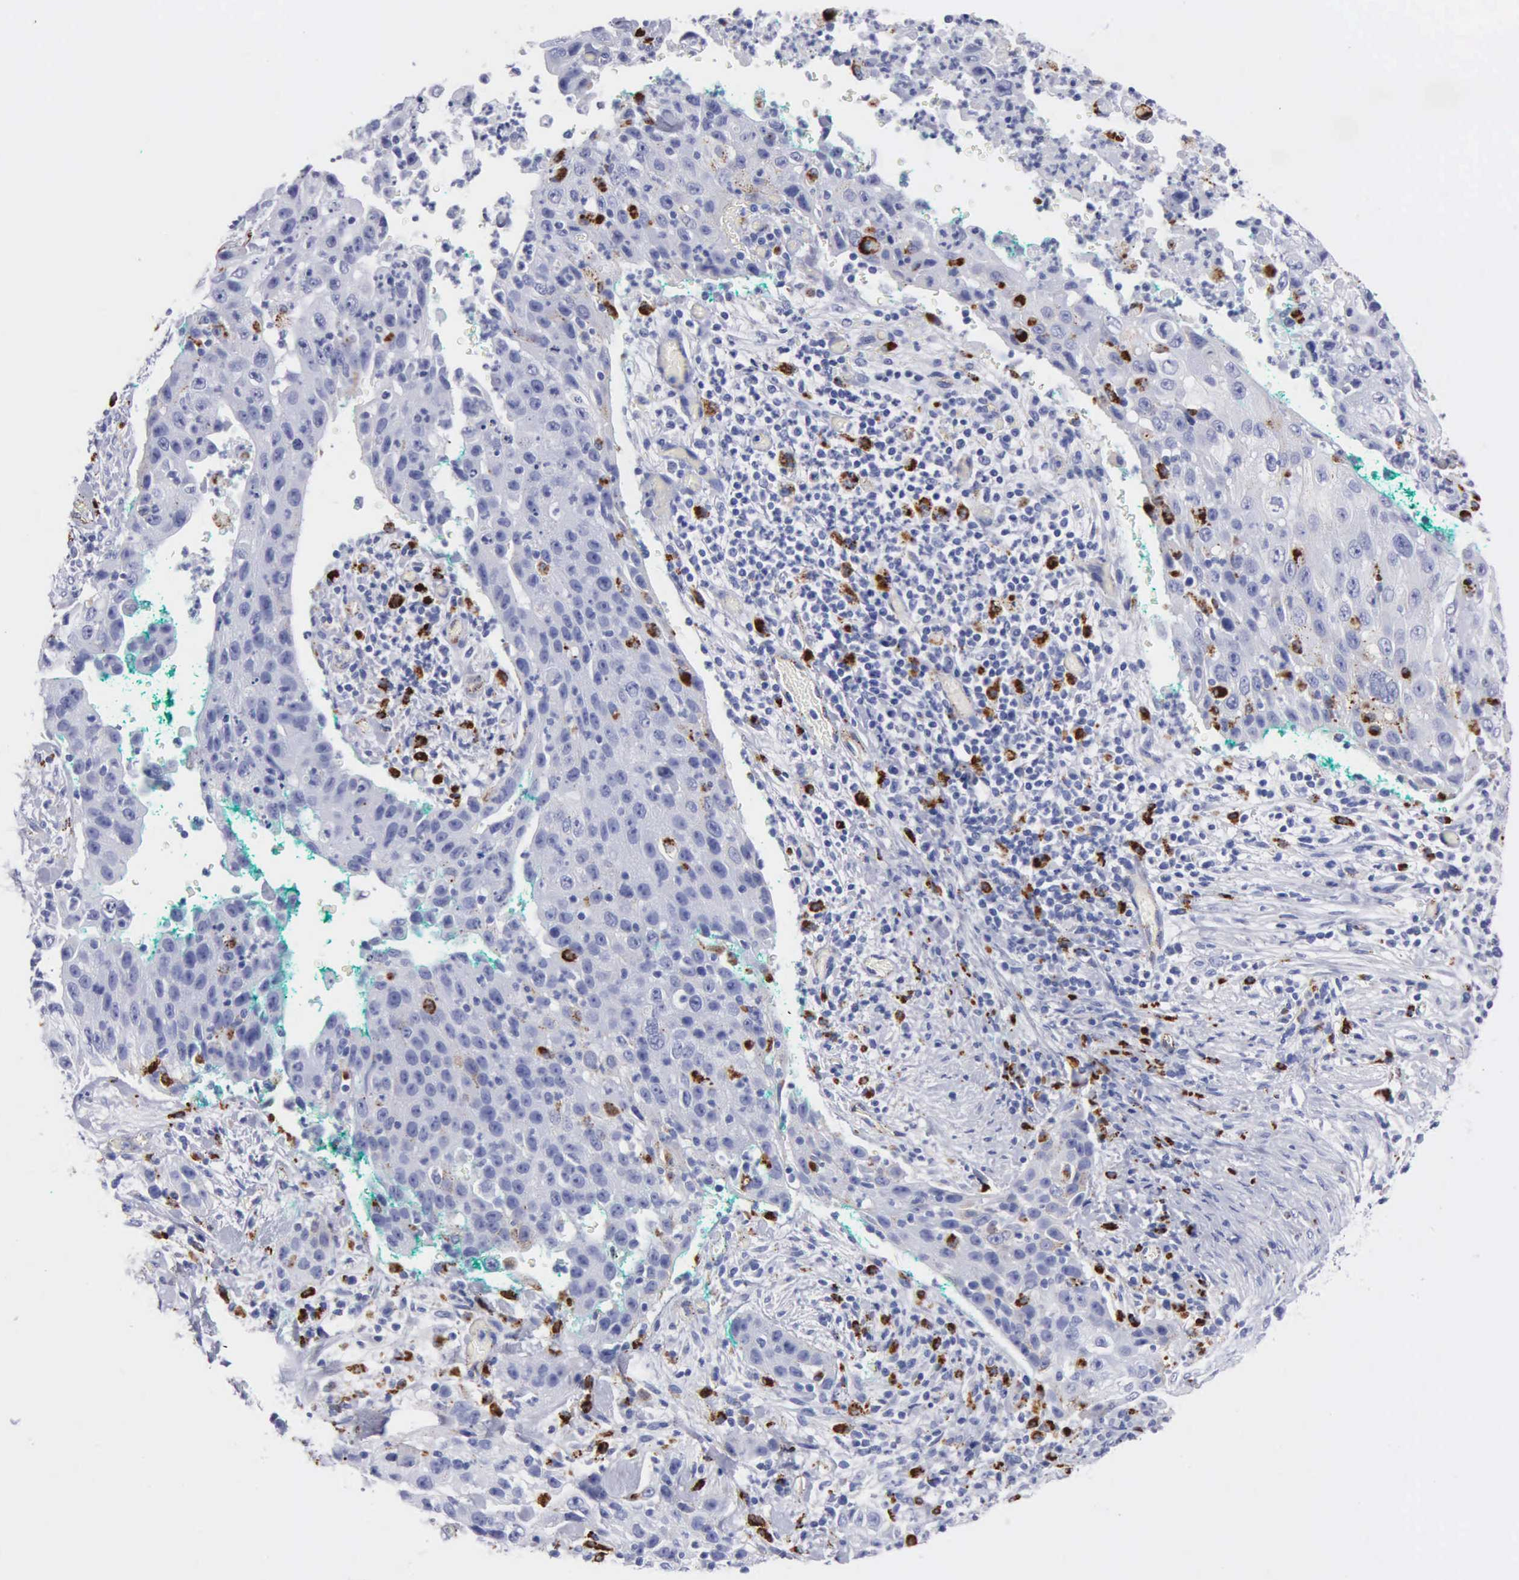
{"staining": {"intensity": "negative", "quantity": "none", "location": "none"}, "tissue": "lung cancer", "cell_type": "Tumor cells", "image_type": "cancer", "snomed": [{"axis": "morphology", "description": "Squamous cell carcinoma, NOS"}, {"axis": "topography", "description": "Lung"}], "caption": "There is no significant positivity in tumor cells of squamous cell carcinoma (lung).", "gene": "CTSL", "patient": {"sex": "male", "age": 64}}